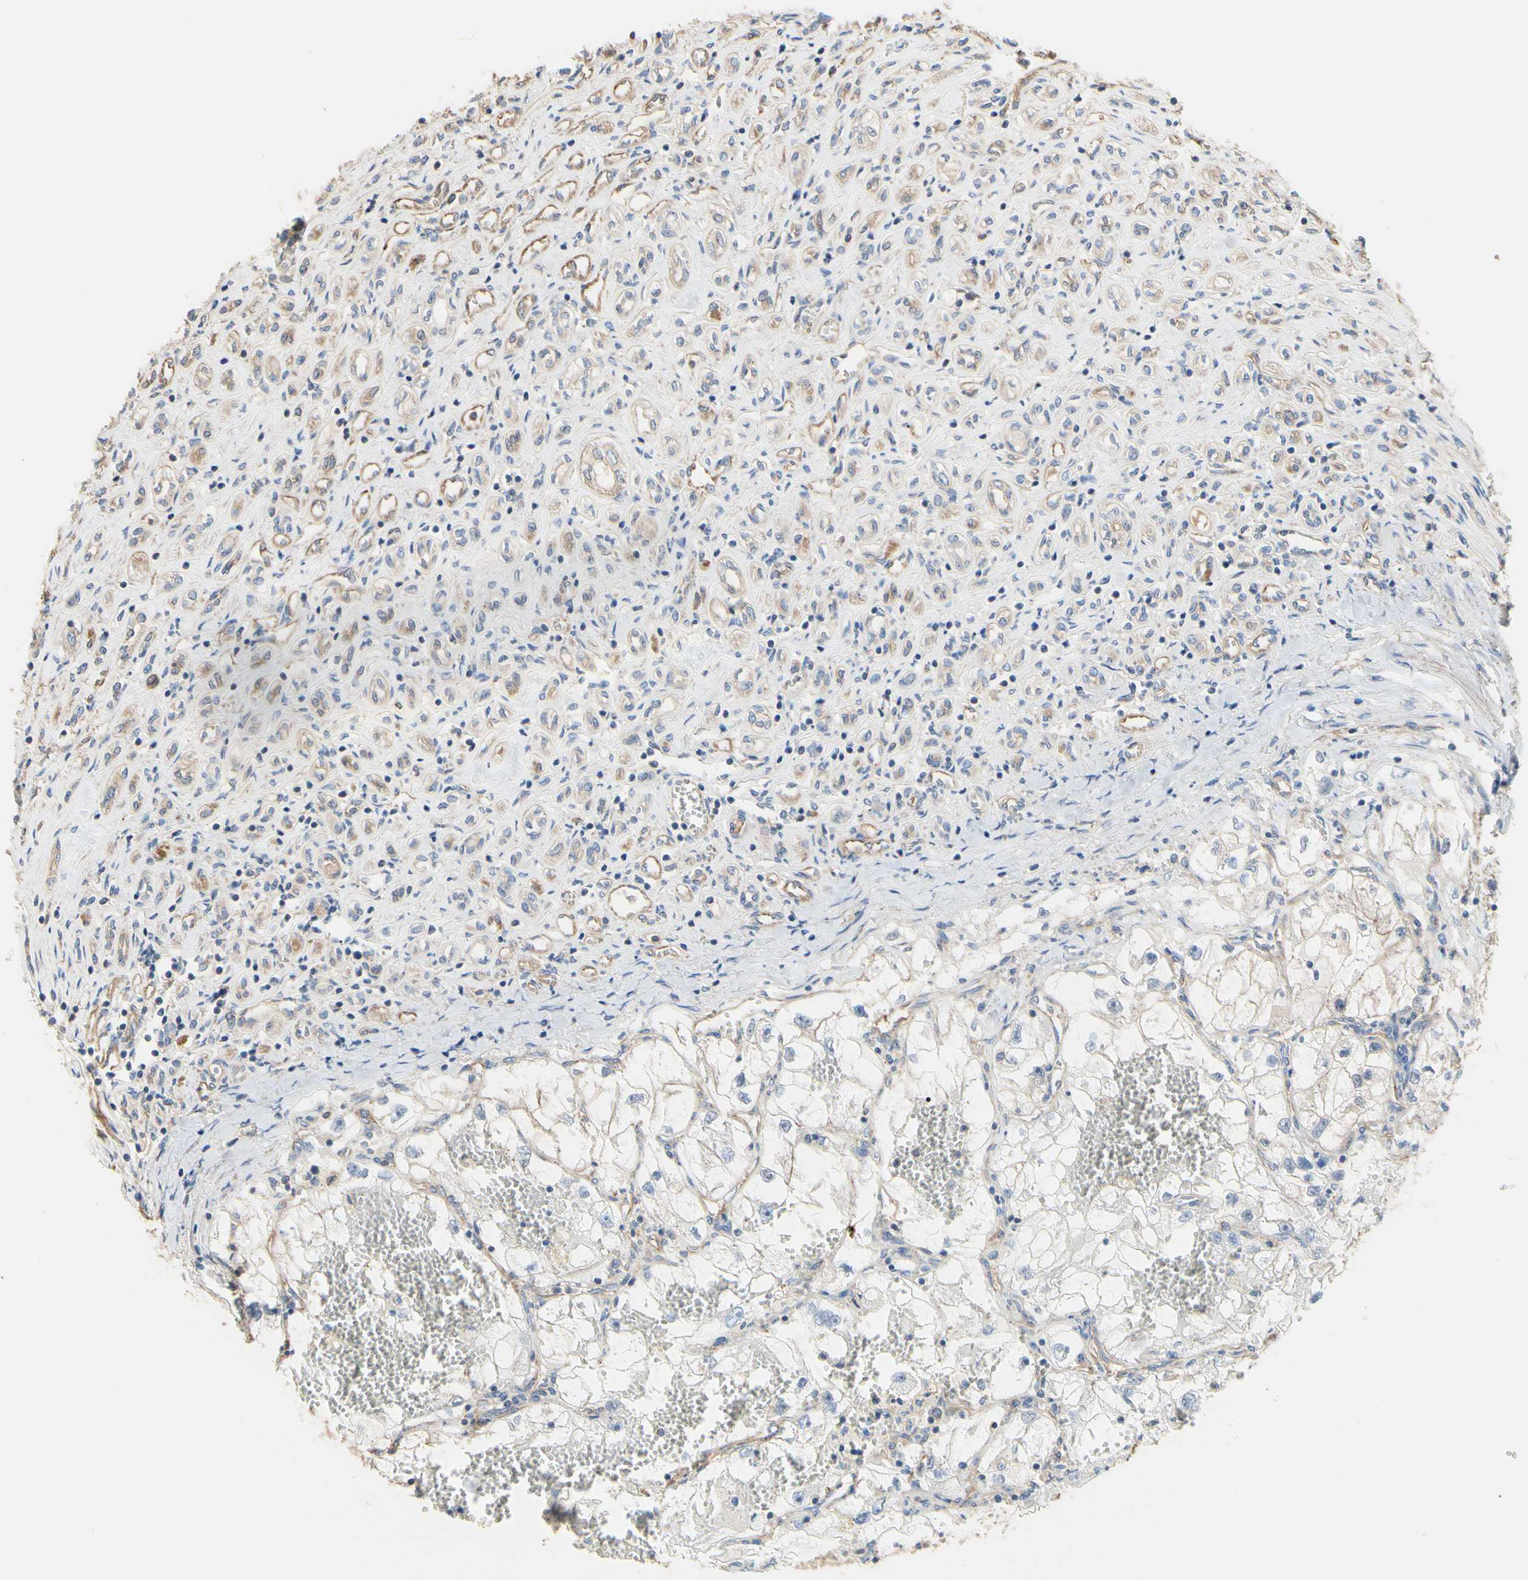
{"staining": {"intensity": "negative", "quantity": "none", "location": "none"}, "tissue": "renal cancer", "cell_type": "Tumor cells", "image_type": "cancer", "snomed": [{"axis": "morphology", "description": "Adenocarcinoma, NOS"}, {"axis": "topography", "description": "Kidney"}], "caption": "This is a photomicrograph of immunohistochemistry staining of renal cancer (adenocarcinoma), which shows no expression in tumor cells.", "gene": "PDZK1", "patient": {"sex": "female", "age": 70}}